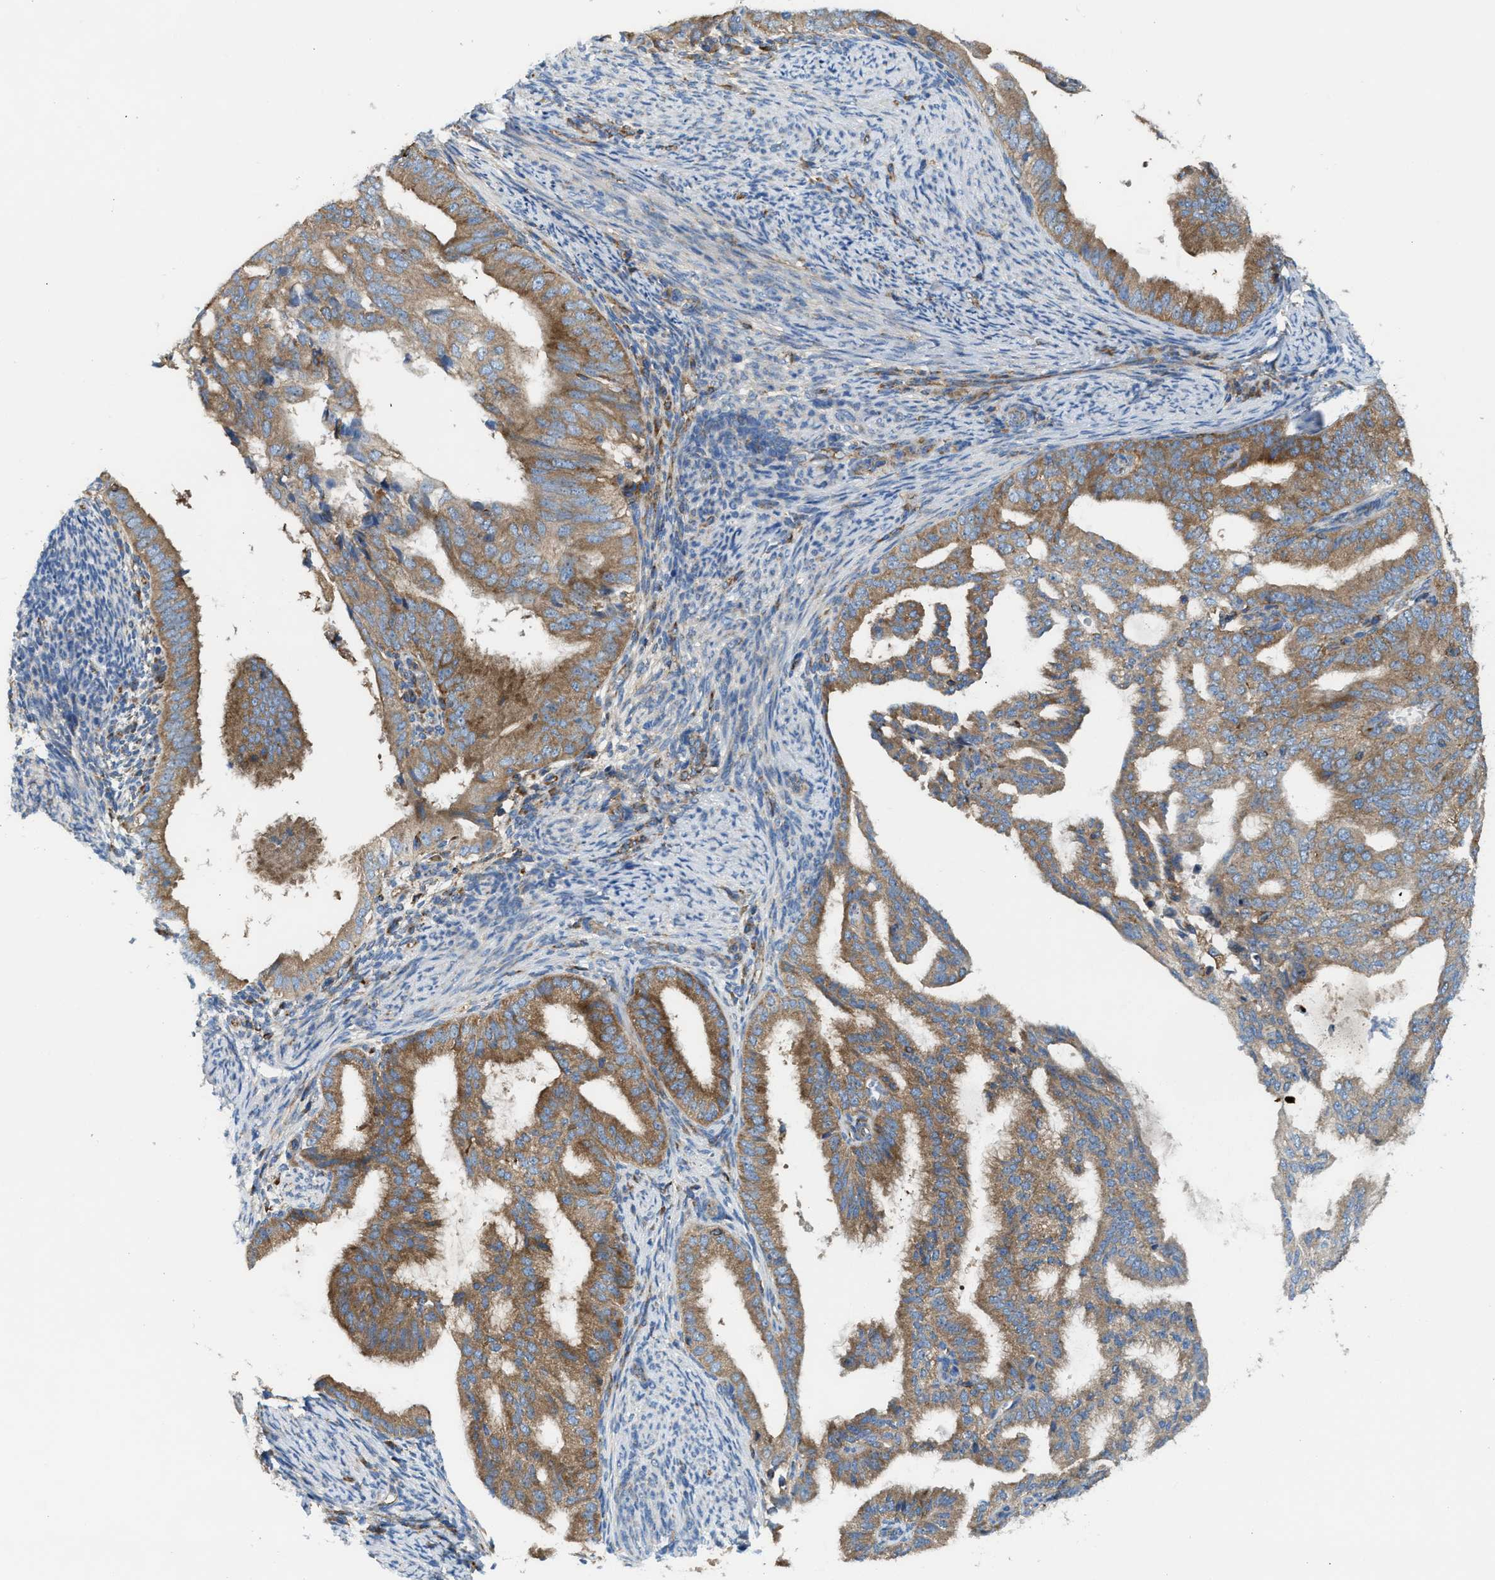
{"staining": {"intensity": "moderate", "quantity": ">75%", "location": "cytoplasmic/membranous"}, "tissue": "endometrial cancer", "cell_type": "Tumor cells", "image_type": "cancer", "snomed": [{"axis": "morphology", "description": "Adenocarcinoma, NOS"}, {"axis": "topography", "description": "Endometrium"}], "caption": "Immunohistochemical staining of human endometrial cancer (adenocarcinoma) shows medium levels of moderate cytoplasmic/membranous expression in approximately >75% of tumor cells. (IHC, brightfield microscopy, high magnification).", "gene": "TBC1D15", "patient": {"sex": "female", "age": 58}}